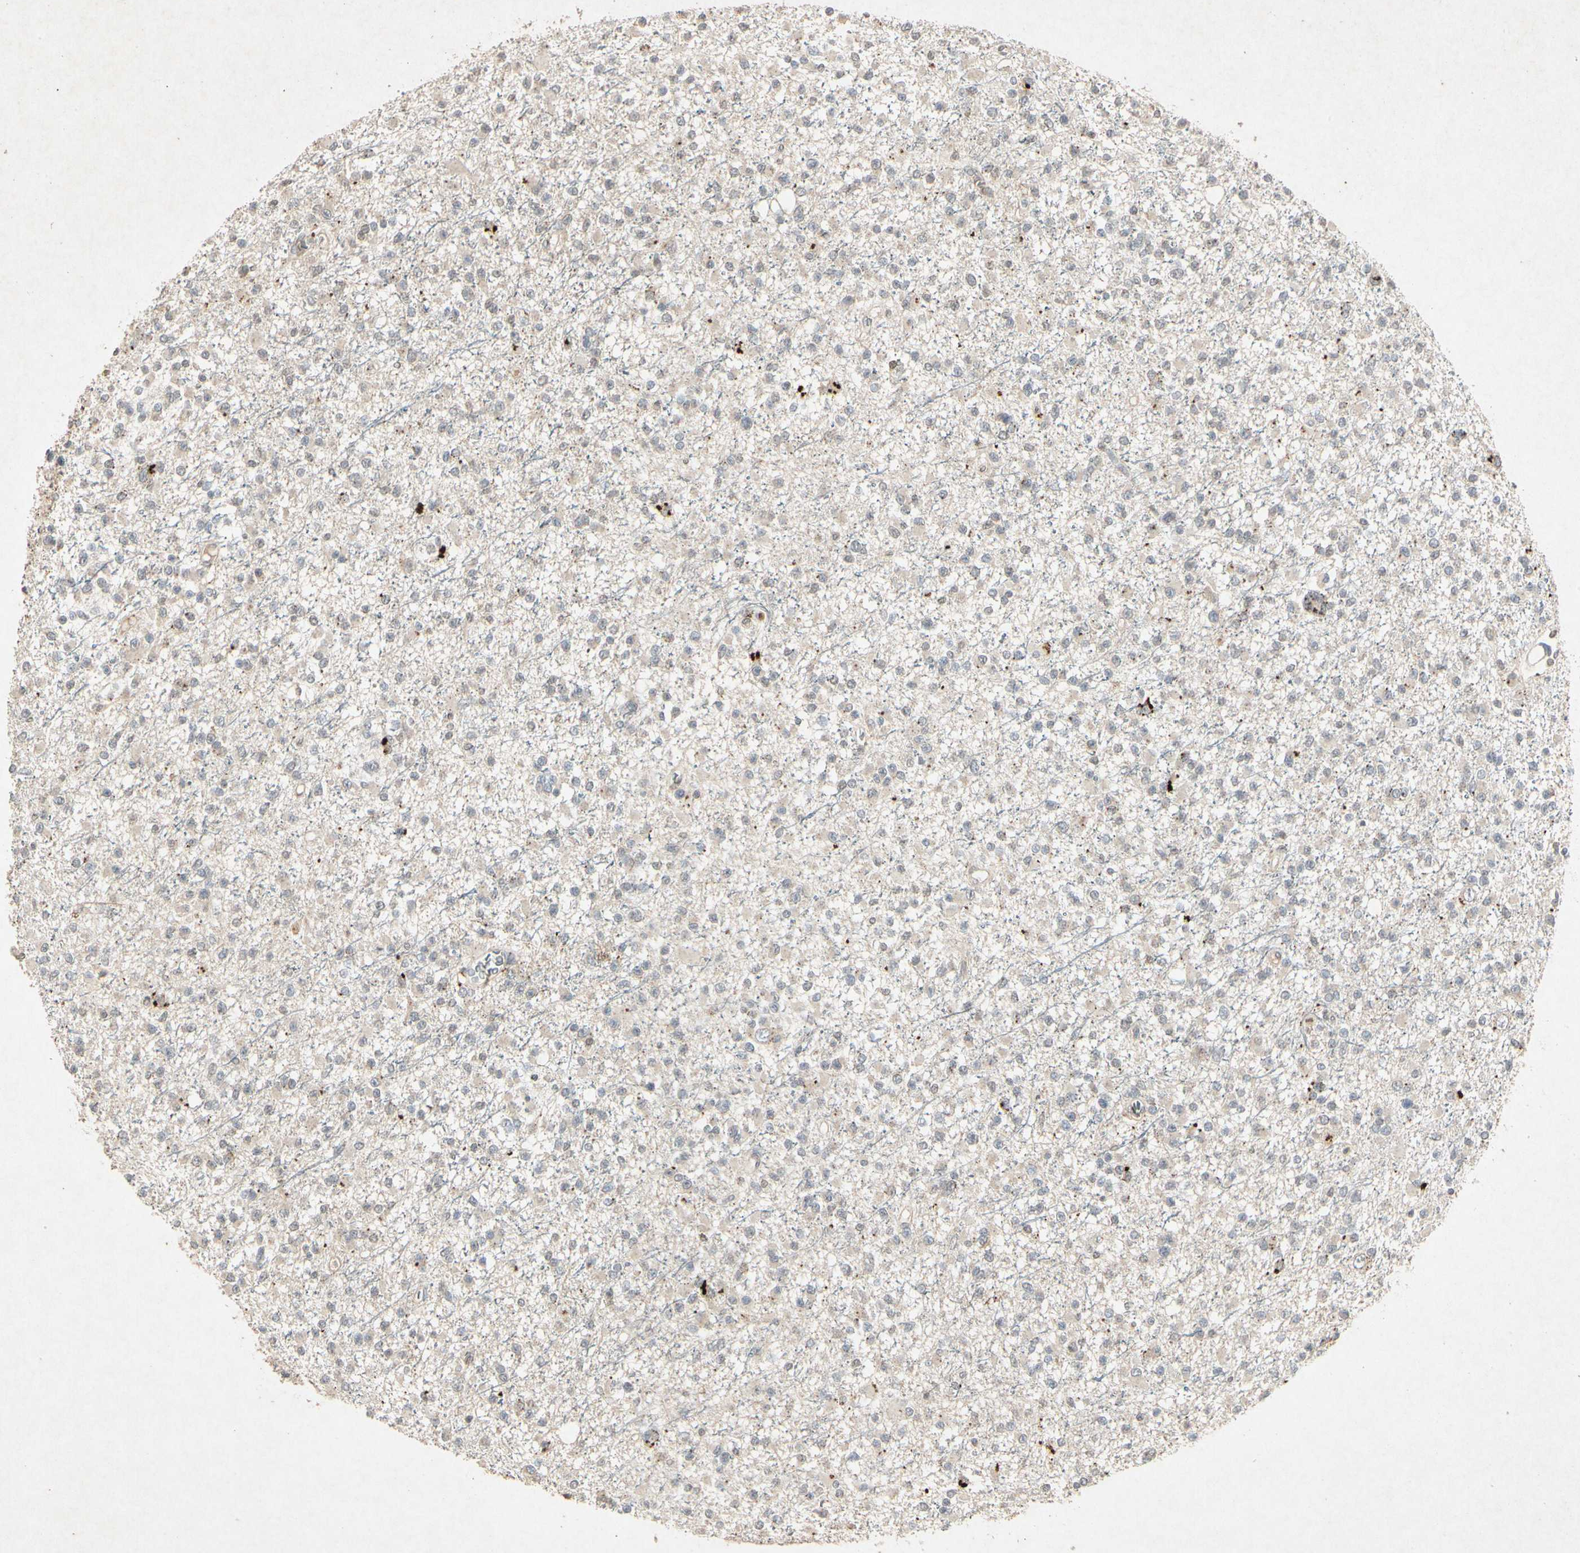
{"staining": {"intensity": "weak", "quantity": "25%-75%", "location": "cytoplasmic/membranous"}, "tissue": "glioma", "cell_type": "Tumor cells", "image_type": "cancer", "snomed": [{"axis": "morphology", "description": "Glioma, malignant, Low grade"}, {"axis": "topography", "description": "Brain"}], "caption": "A brown stain labels weak cytoplasmic/membranous expression of a protein in glioma tumor cells.", "gene": "MSRB1", "patient": {"sex": "female", "age": 22}}